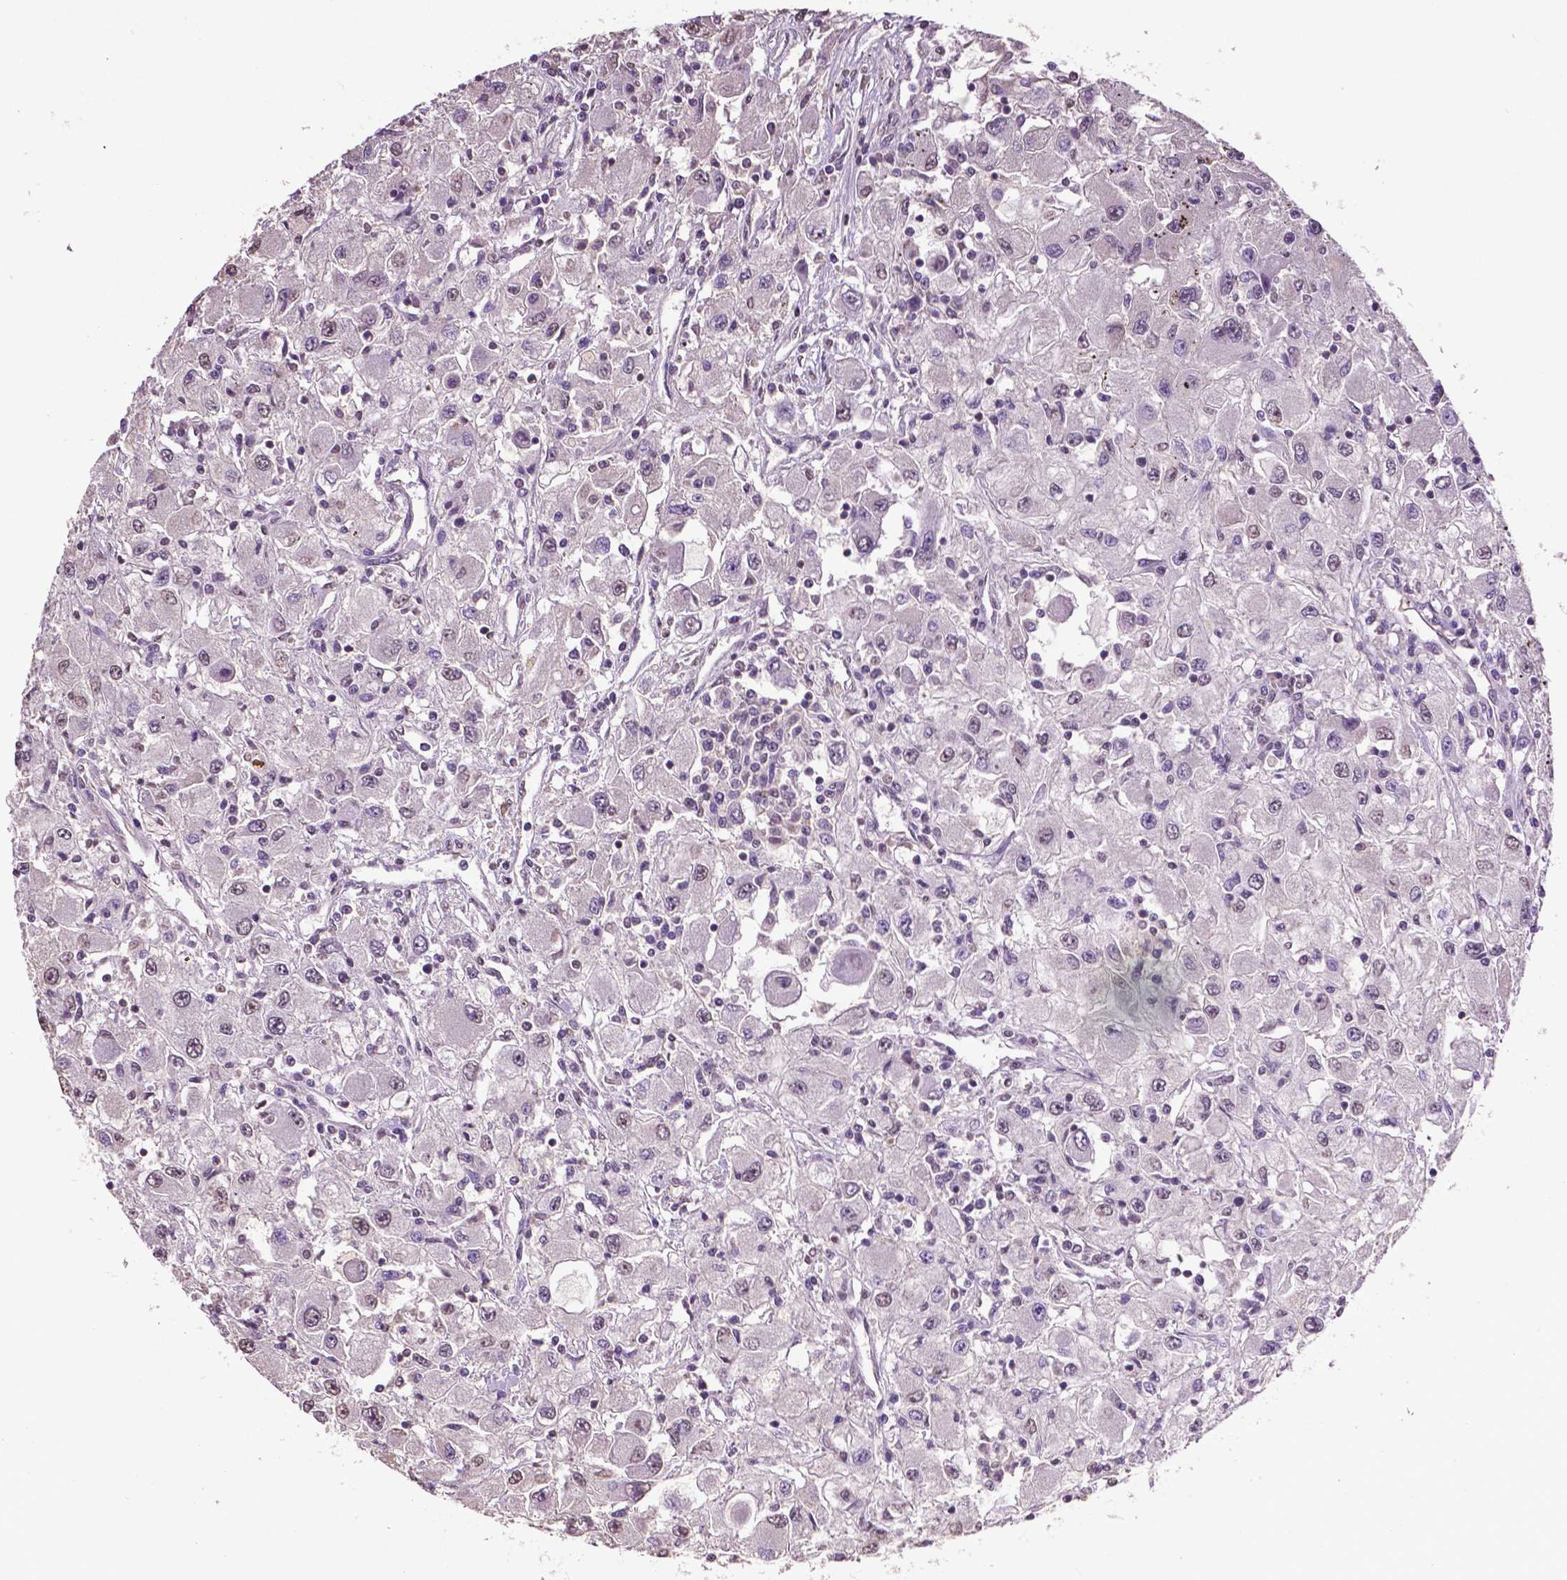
{"staining": {"intensity": "negative", "quantity": "none", "location": "none"}, "tissue": "renal cancer", "cell_type": "Tumor cells", "image_type": "cancer", "snomed": [{"axis": "morphology", "description": "Adenocarcinoma, NOS"}, {"axis": "topography", "description": "Kidney"}], "caption": "A high-resolution histopathology image shows immunohistochemistry (IHC) staining of renal cancer, which shows no significant positivity in tumor cells.", "gene": "RUNX3", "patient": {"sex": "female", "age": 67}}